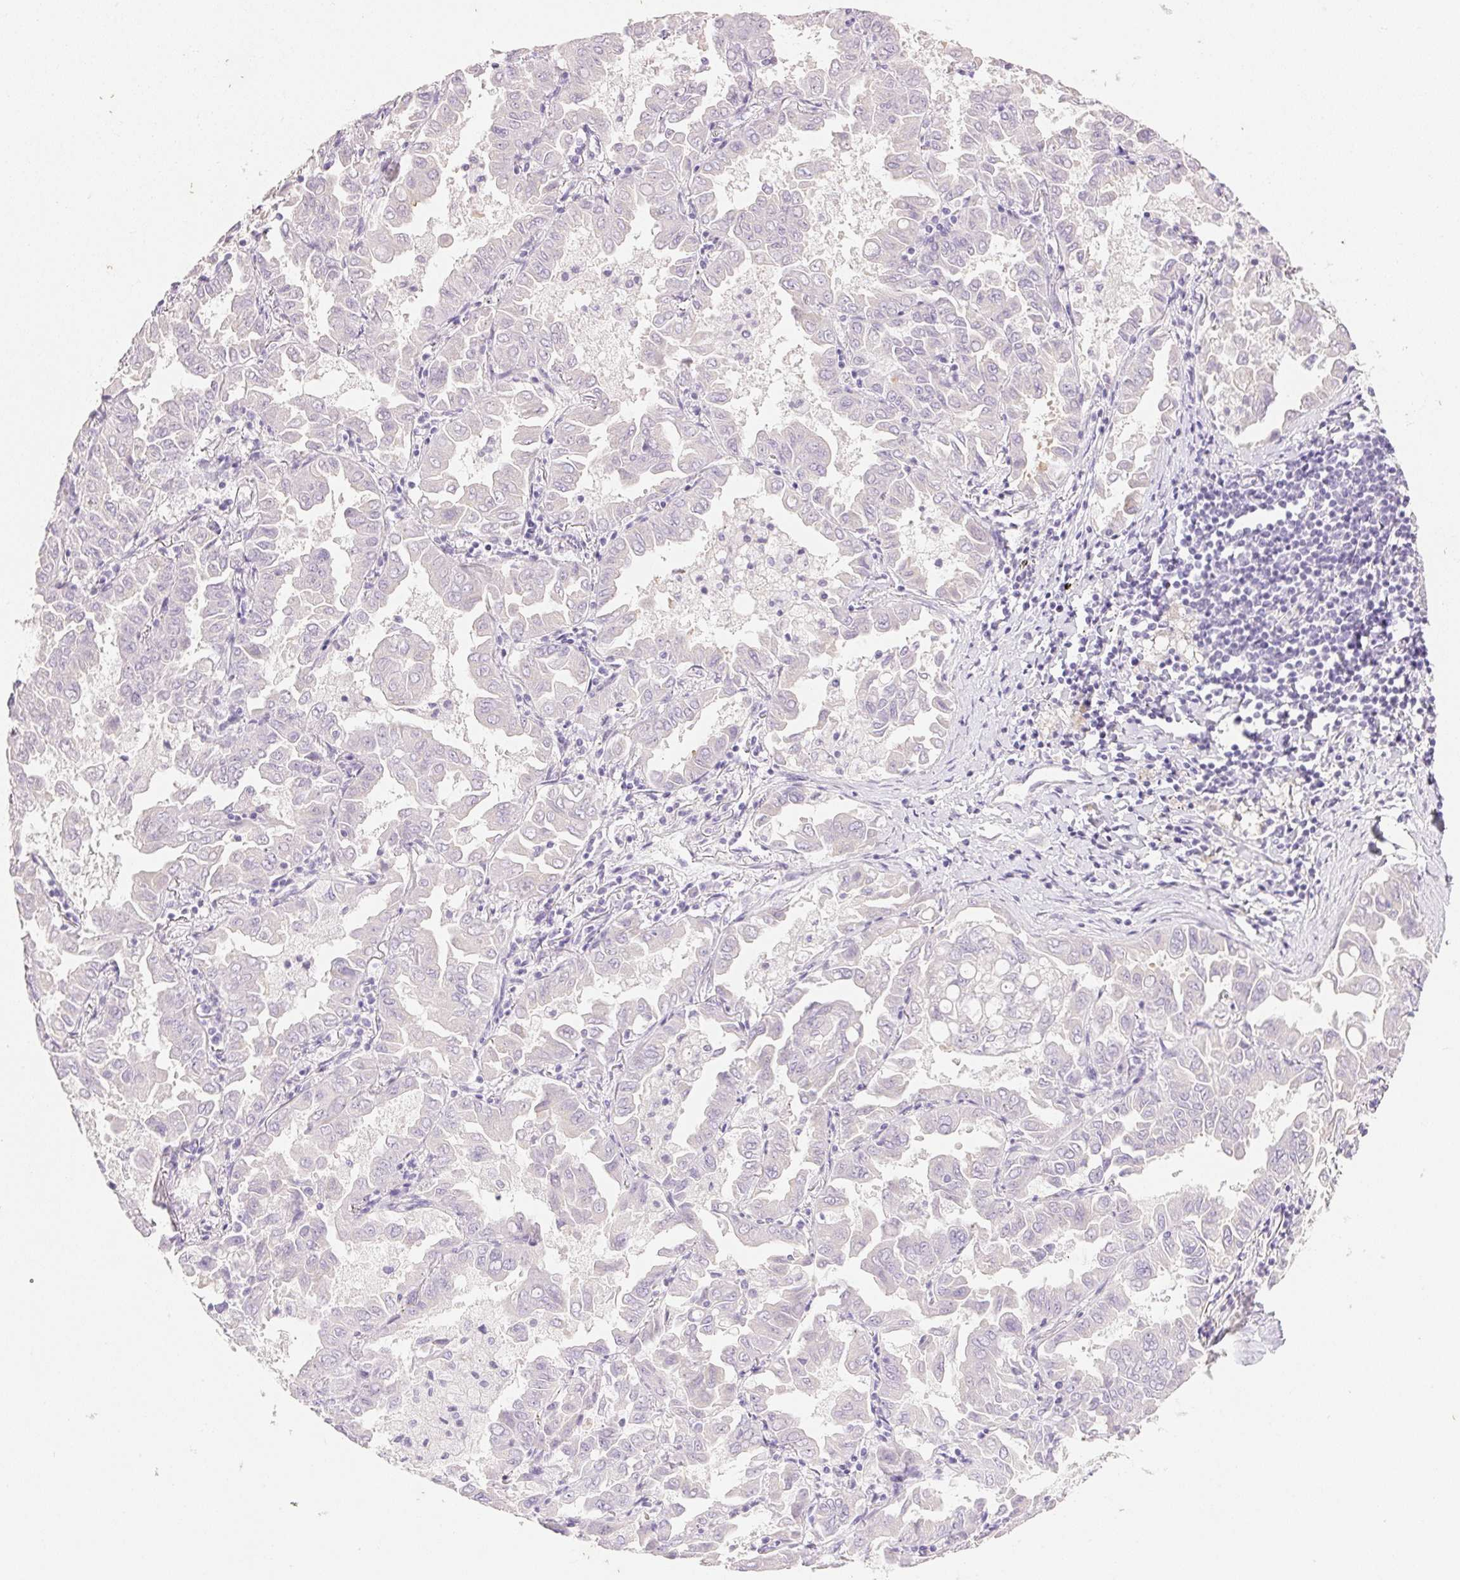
{"staining": {"intensity": "negative", "quantity": "none", "location": "none"}, "tissue": "lung cancer", "cell_type": "Tumor cells", "image_type": "cancer", "snomed": [{"axis": "morphology", "description": "Adenocarcinoma, NOS"}, {"axis": "topography", "description": "Lung"}], "caption": "A high-resolution image shows IHC staining of lung adenocarcinoma, which demonstrates no significant expression in tumor cells.", "gene": "KCNE2", "patient": {"sex": "male", "age": 64}}